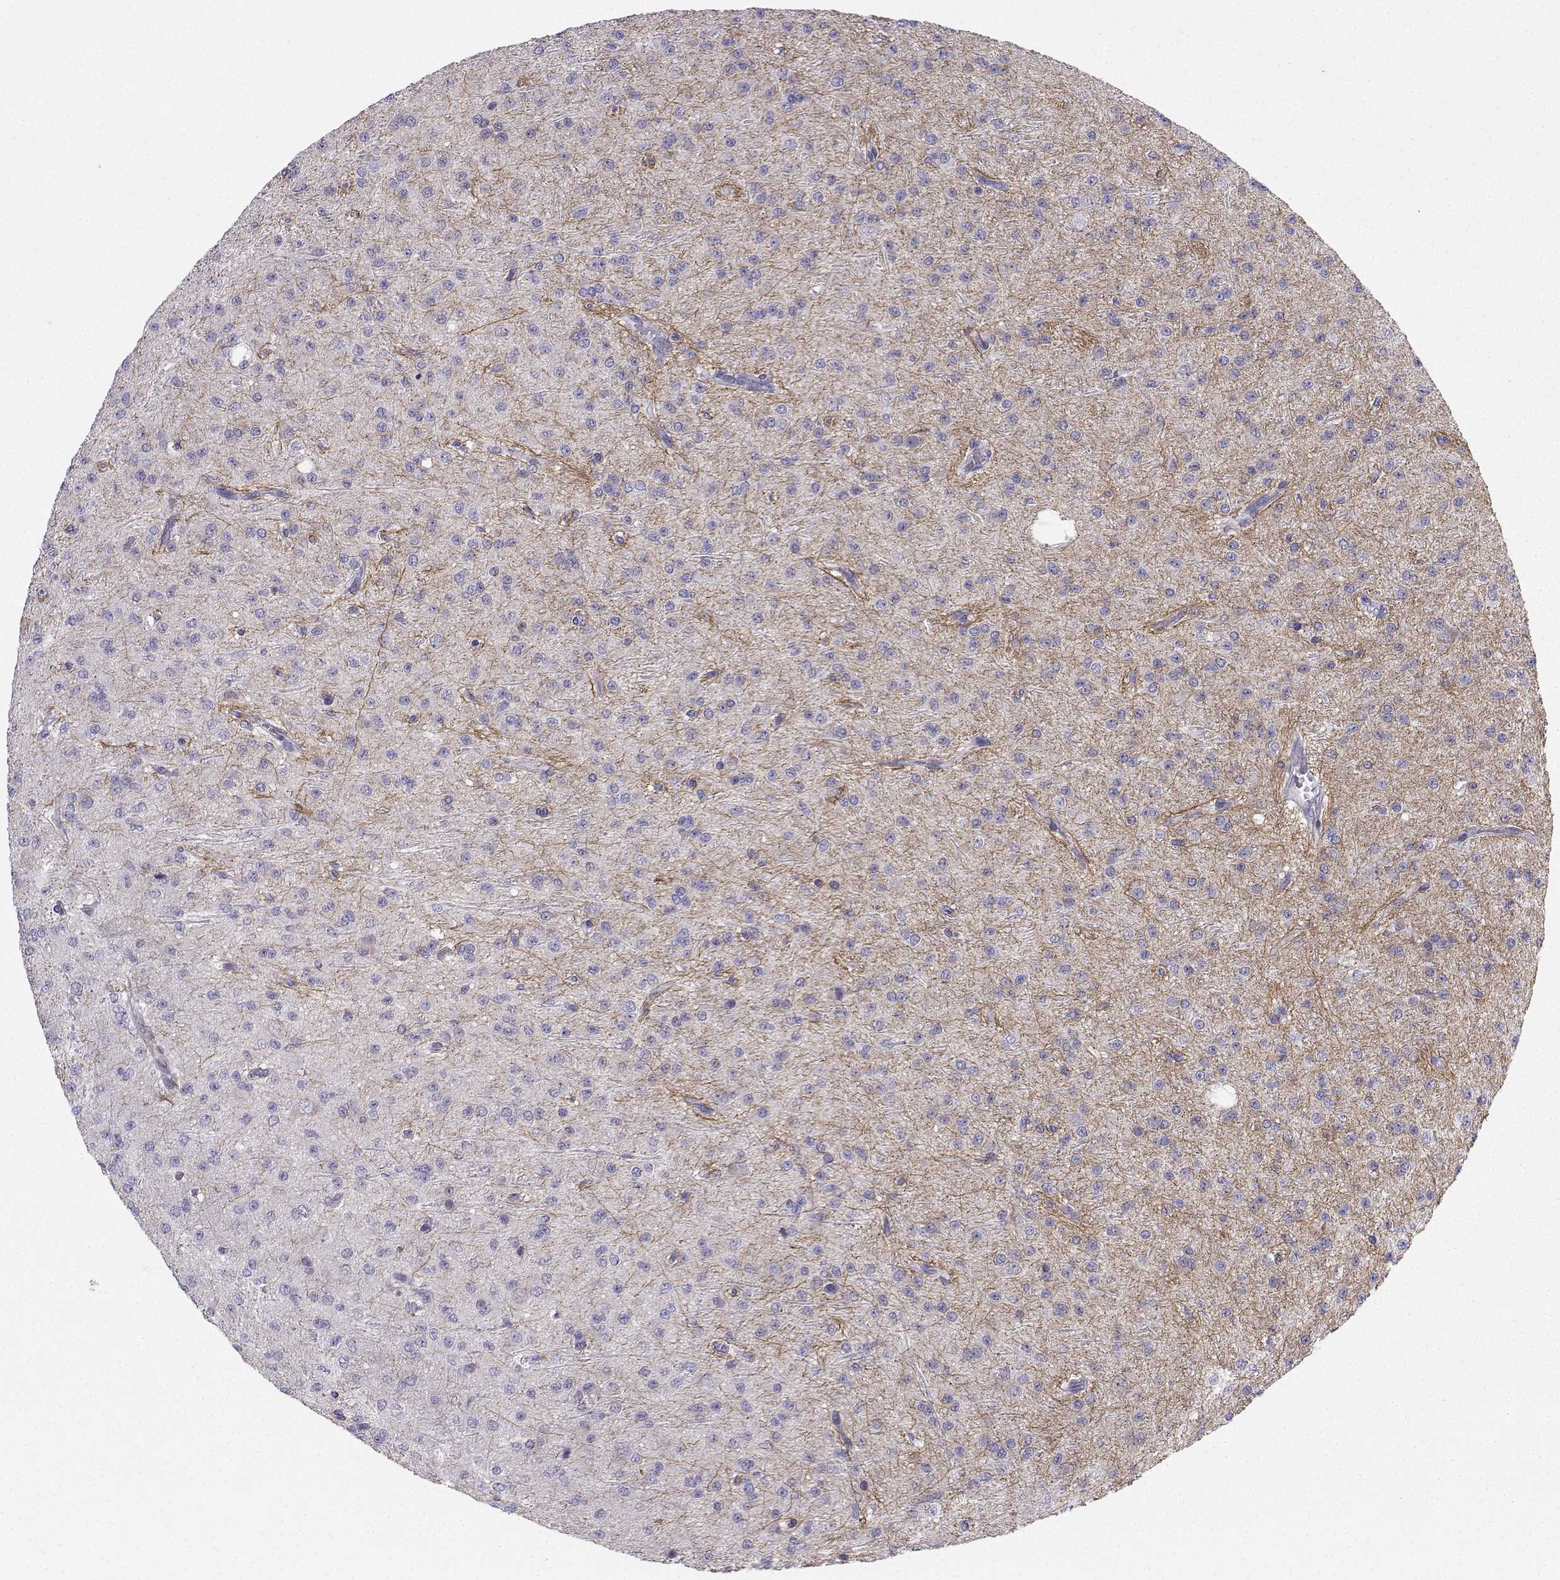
{"staining": {"intensity": "negative", "quantity": "none", "location": "none"}, "tissue": "glioma", "cell_type": "Tumor cells", "image_type": "cancer", "snomed": [{"axis": "morphology", "description": "Glioma, malignant, Low grade"}, {"axis": "topography", "description": "Brain"}], "caption": "Immunohistochemistry (IHC) of human glioma exhibits no expression in tumor cells. (DAB immunohistochemistry (IHC) with hematoxylin counter stain).", "gene": "CALY", "patient": {"sex": "male", "age": 27}}